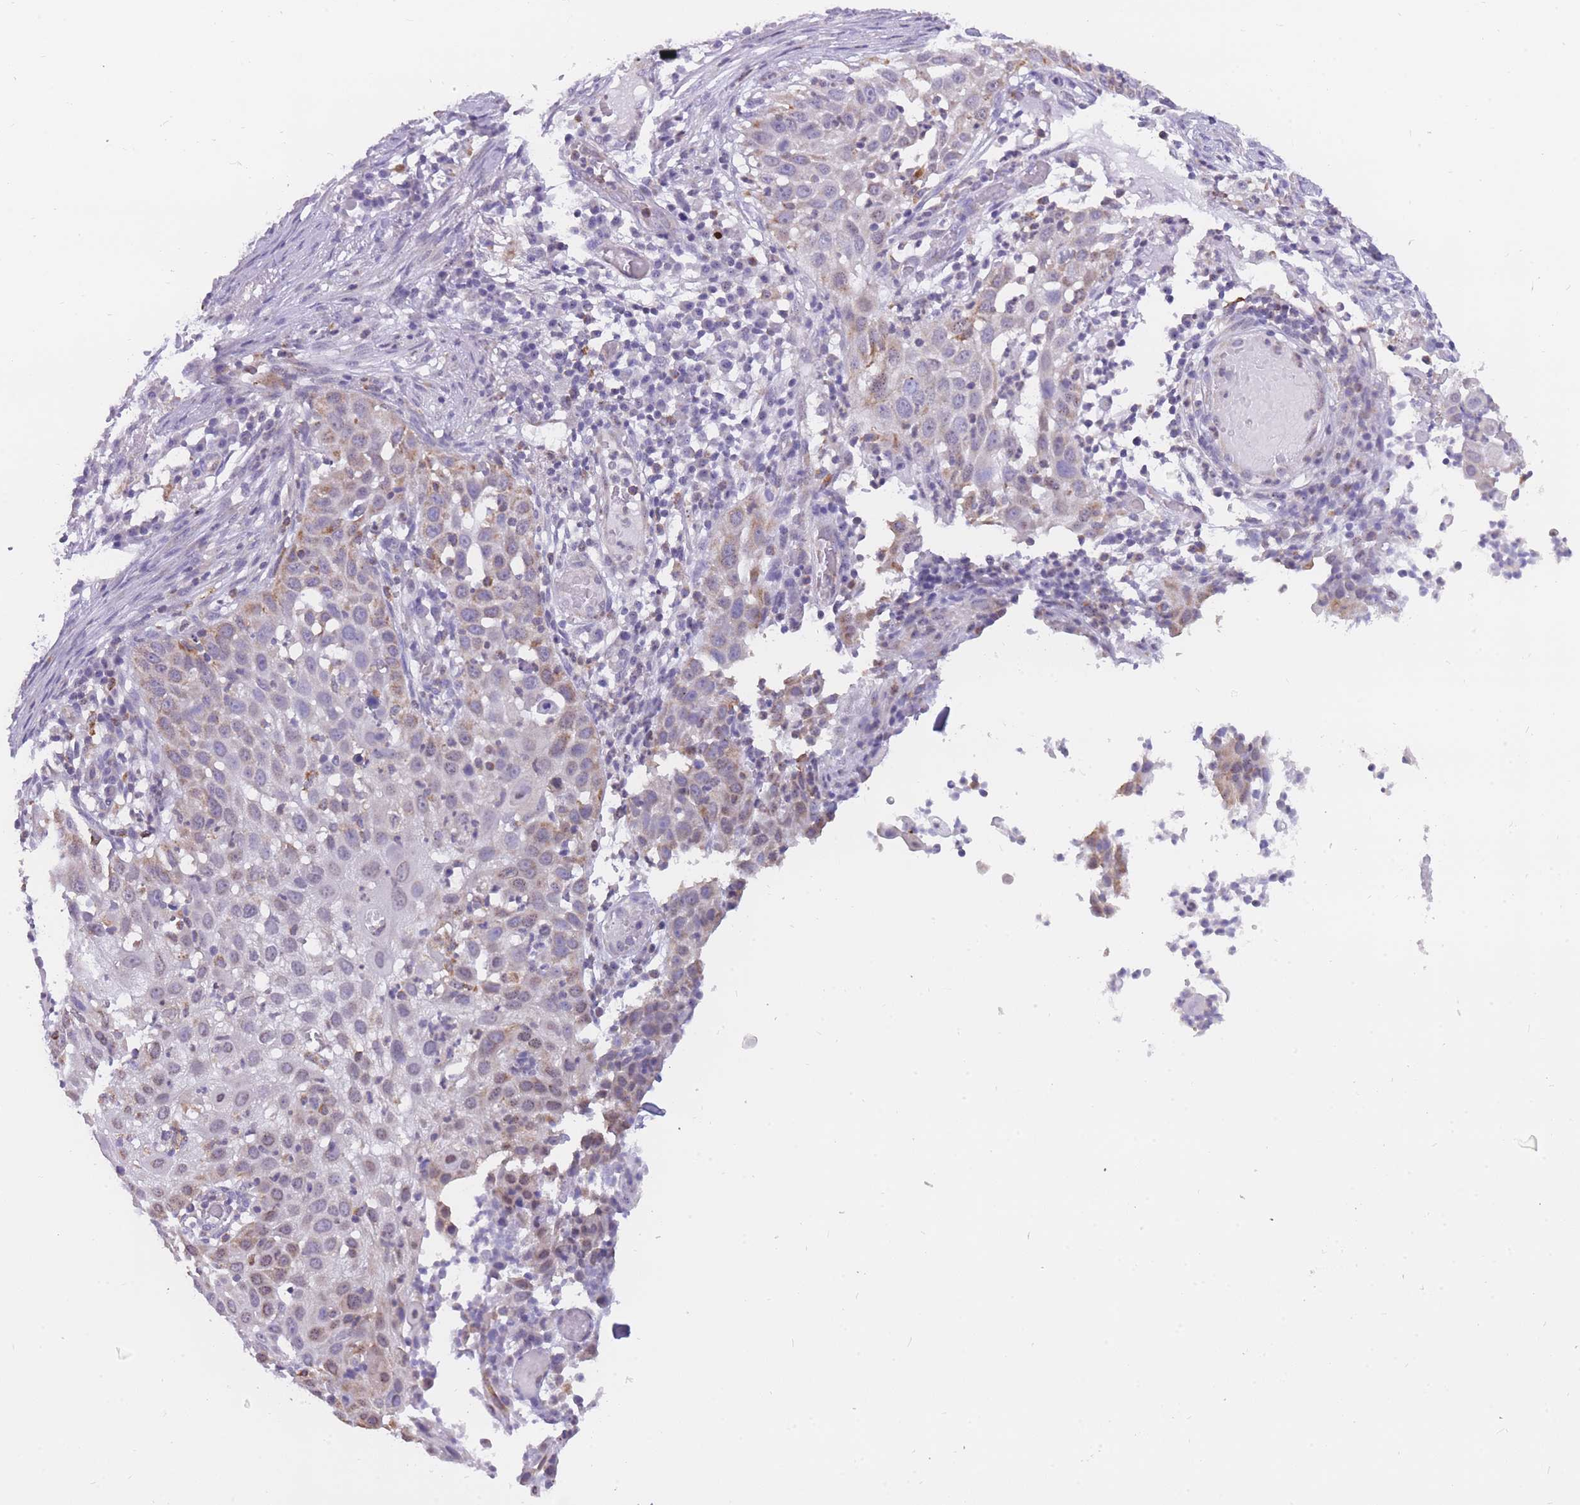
{"staining": {"intensity": "moderate", "quantity": "<25%", "location": "cytoplasmic/membranous"}, "tissue": "skin cancer", "cell_type": "Tumor cells", "image_type": "cancer", "snomed": [{"axis": "morphology", "description": "Squamous cell carcinoma, NOS"}, {"axis": "topography", "description": "Skin"}], "caption": "Skin cancer (squamous cell carcinoma) stained with immunohistochemistry (IHC) displays moderate cytoplasmic/membranous positivity in about <25% of tumor cells.", "gene": "ZNF662", "patient": {"sex": "female", "age": 44}}